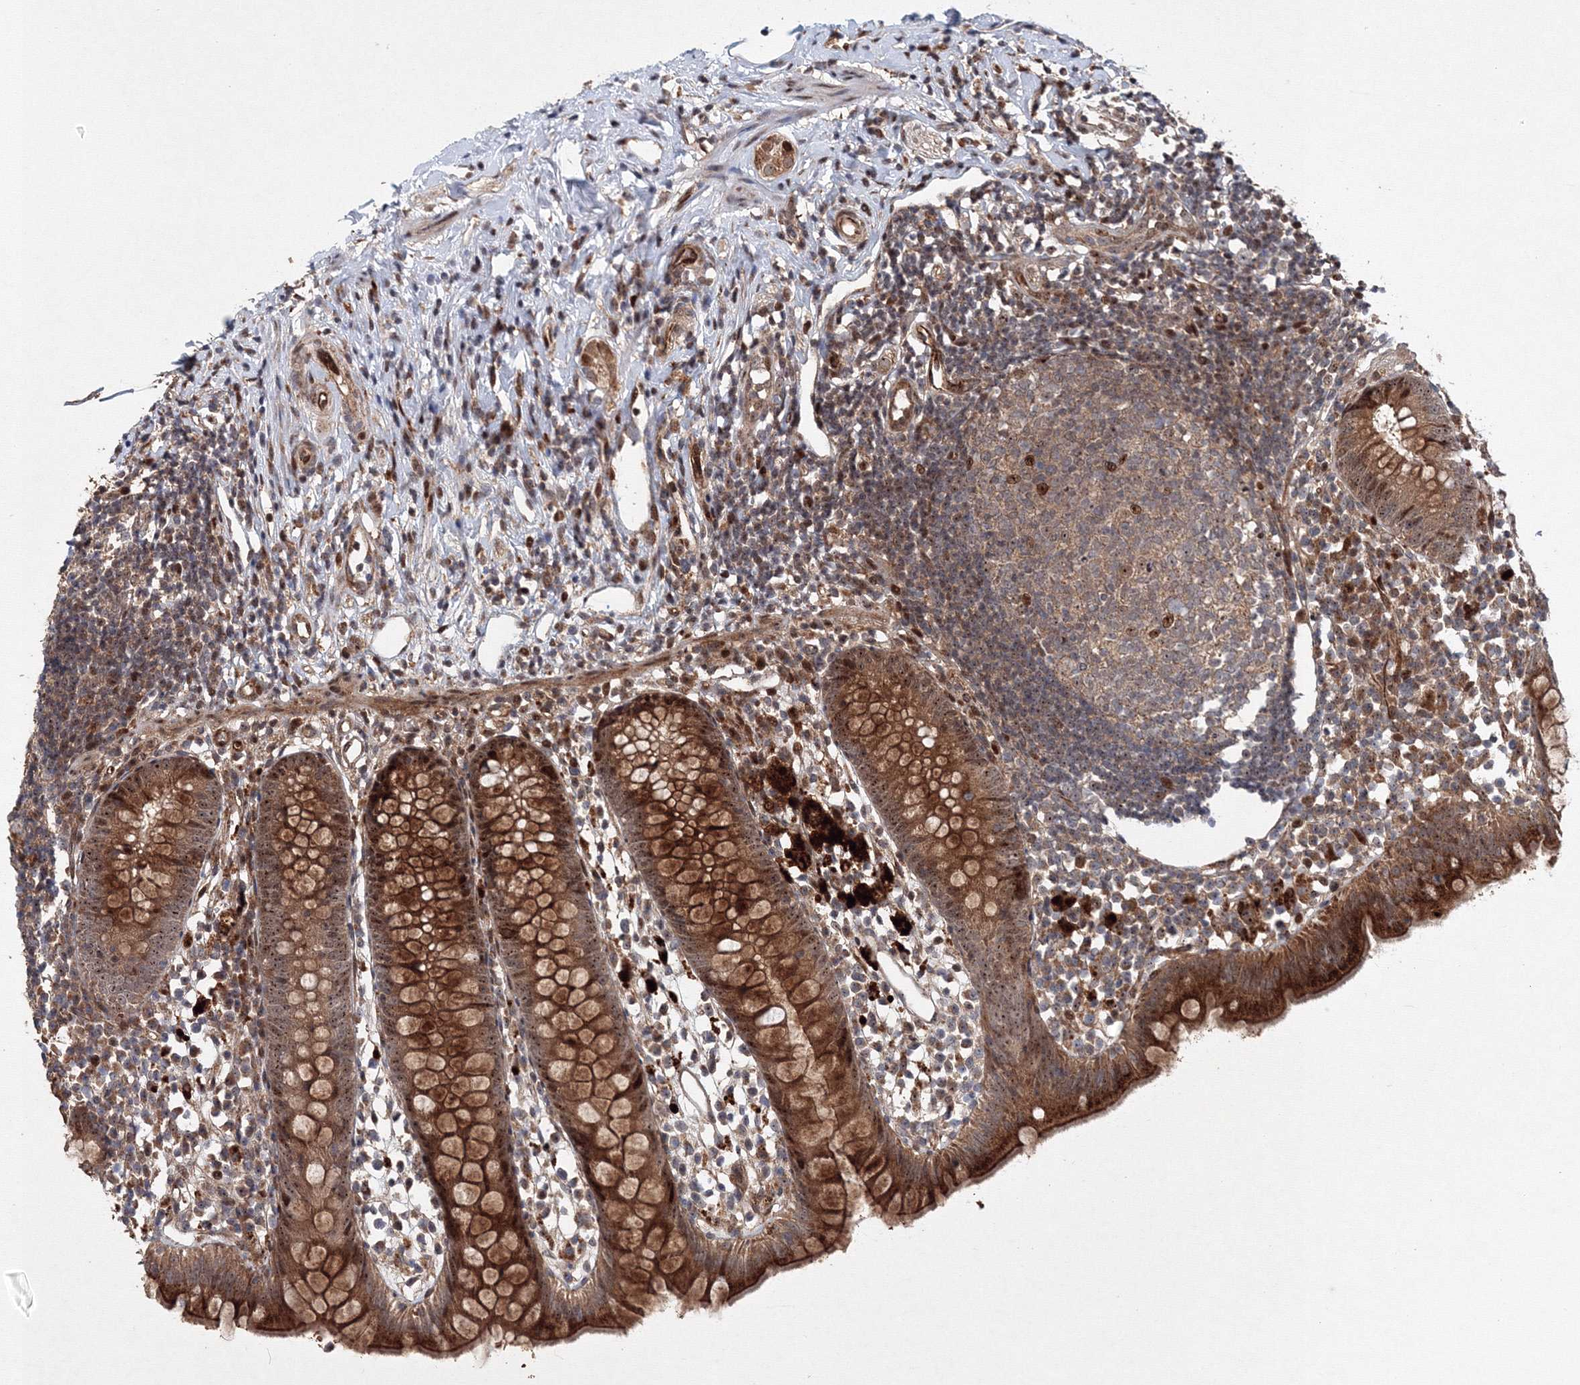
{"staining": {"intensity": "strong", "quantity": "25%-75%", "location": "cytoplasmic/membranous,nuclear"}, "tissue": "appendix", "cell_type": "Glandular cells", "image_type": "normal", "snomed": [{"axis": "morphology", "description": "Normal tissue, NOS"}, {"axis": "topography", "description": "Appendix"}], "caption": "Appendix stained with a brown dye exhibits strong cytoplasmic/membranous,nuclear positive expression in approximately 25%-75% of glandular cells.", "gene": "ANKAR", "patient": {"sex": "female", "age": 20}}